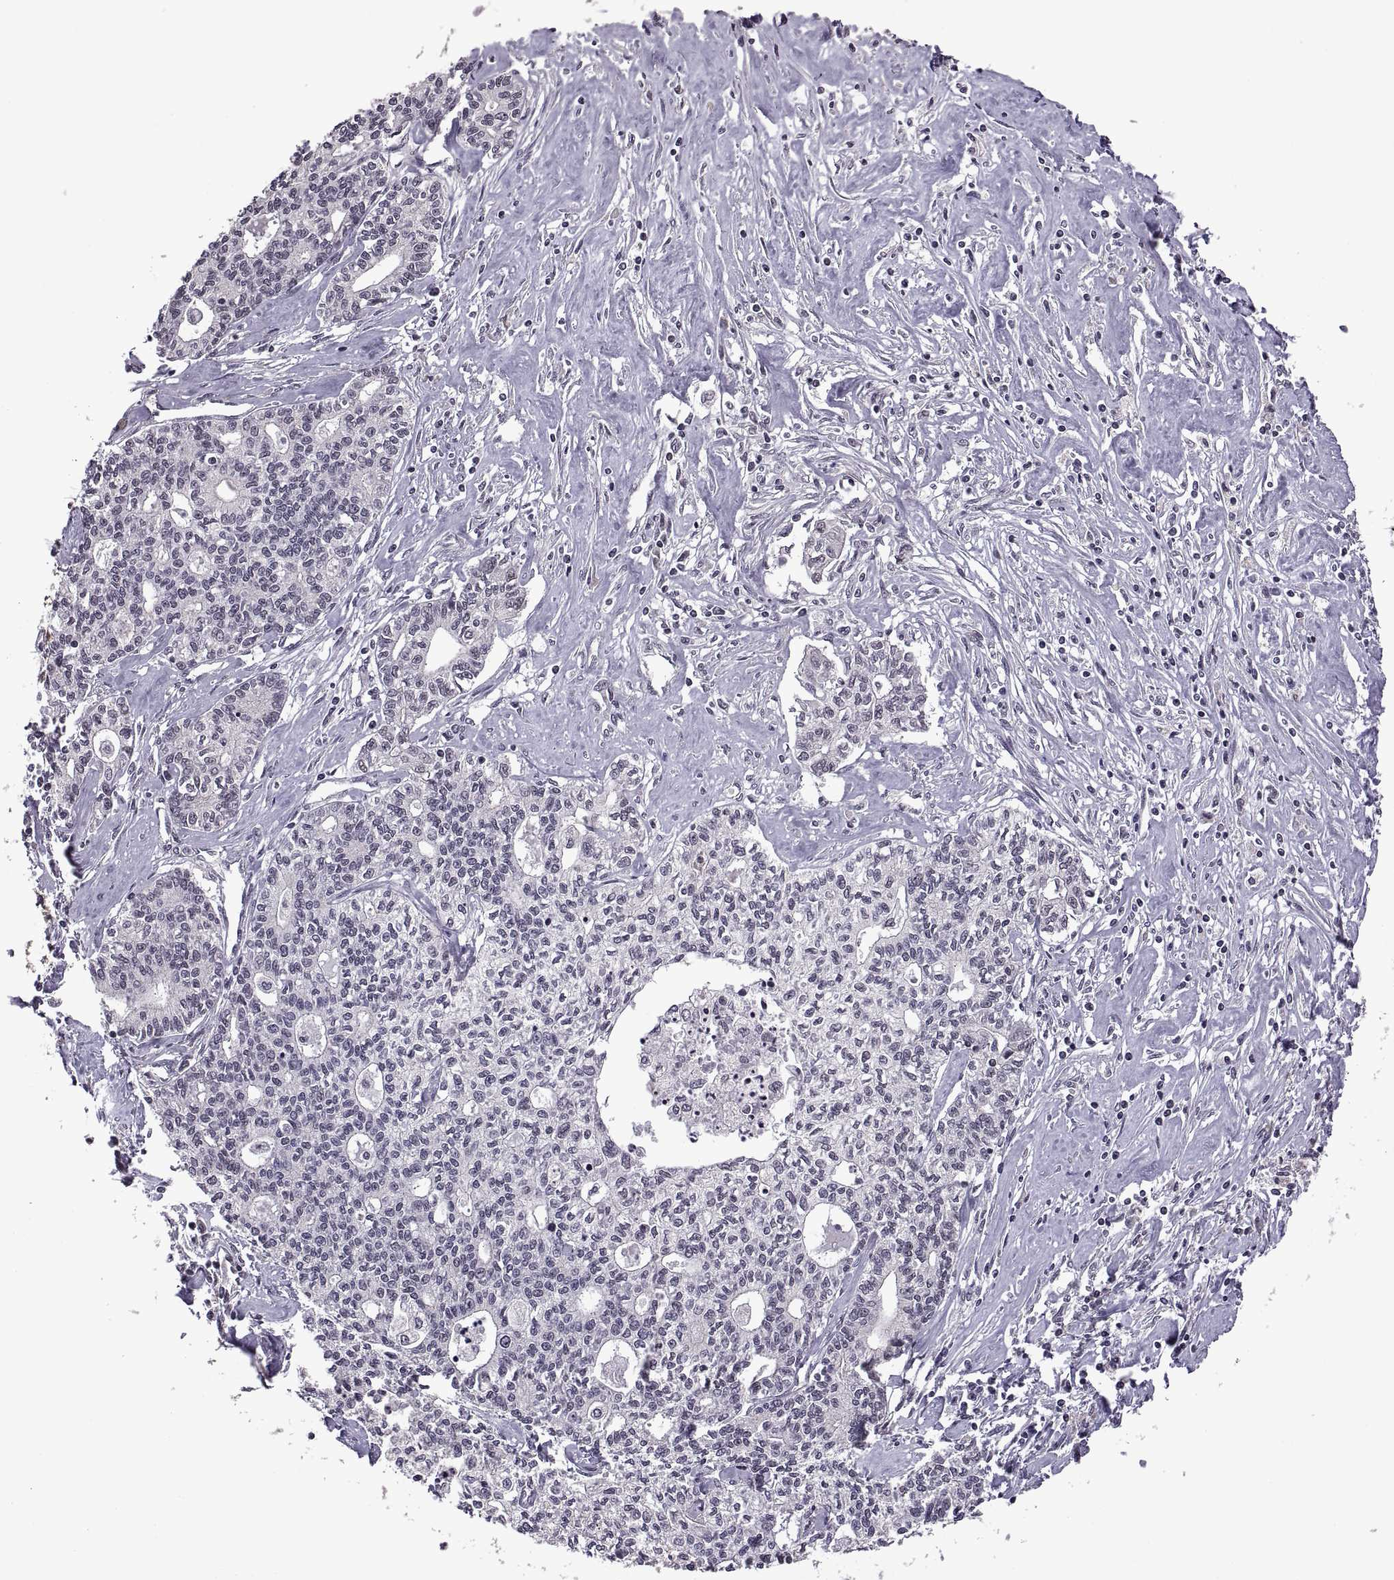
{"staining": {"intensity": "negative", "quantity": "none", "location": "none"}, "tissue": "liver cancer", "cell_type": "Tumor cells", "image_type": "cancer", "snomed": [{"axis": "morphology", "description": "Cholangiocarcinoma"}, {"axis": "topography", "description": "Liver"}], "caption": "Cholangiocarcinoma (liver) was stained to show a protein in brown. There is no significant expression in tumor cells. The staining was performed using DAB (3,3'-diaminobenzidine) to visualize the protein expression in brown, while the nuclei were stained in blue with hematoxylin (Magnification: 20x).", "gene": "INTS3", "patient": {"sex": "female", "age": 61}}